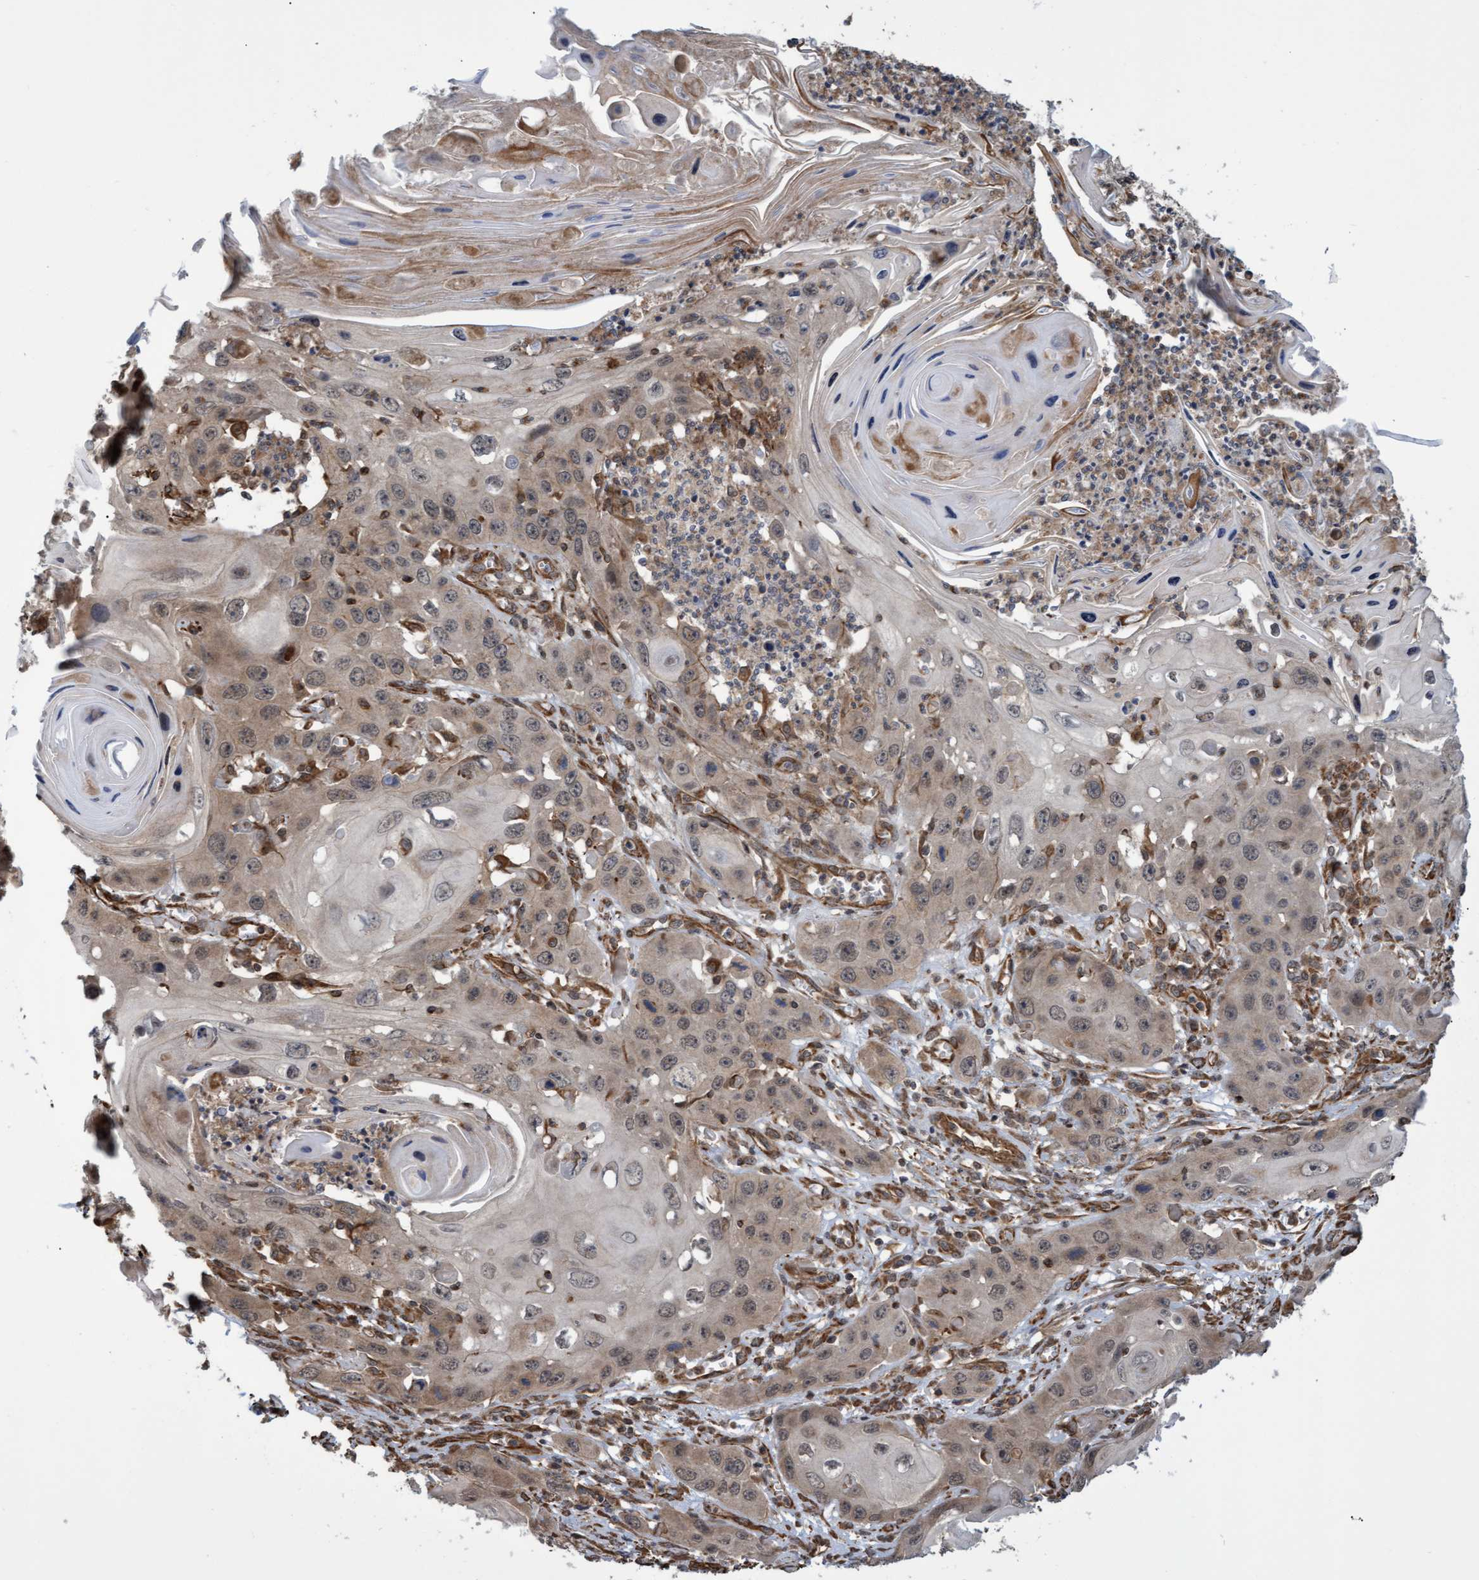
{"staining": {"intensity": "moderate", "quantity": ">75%", "location": "cytoplasmic/membranous"}, "tissue": "skin cancer", "cell_type": "Tumor cells", "image_type": "cancer", "snomed": [{"axis": "morphology", "description": "Squamous cell carcinoma, NOS"}, {"axis": "topography", "description": "Skin"}], "caption": "Skin cancer was stained to show a protein in brown. There is medium levels of moderate cytoplasmic/membranous expression in approximately >75% of tumor cells.", "gene": "TNFRSF10B", "patient": {"sex": "male", "age": 55}}